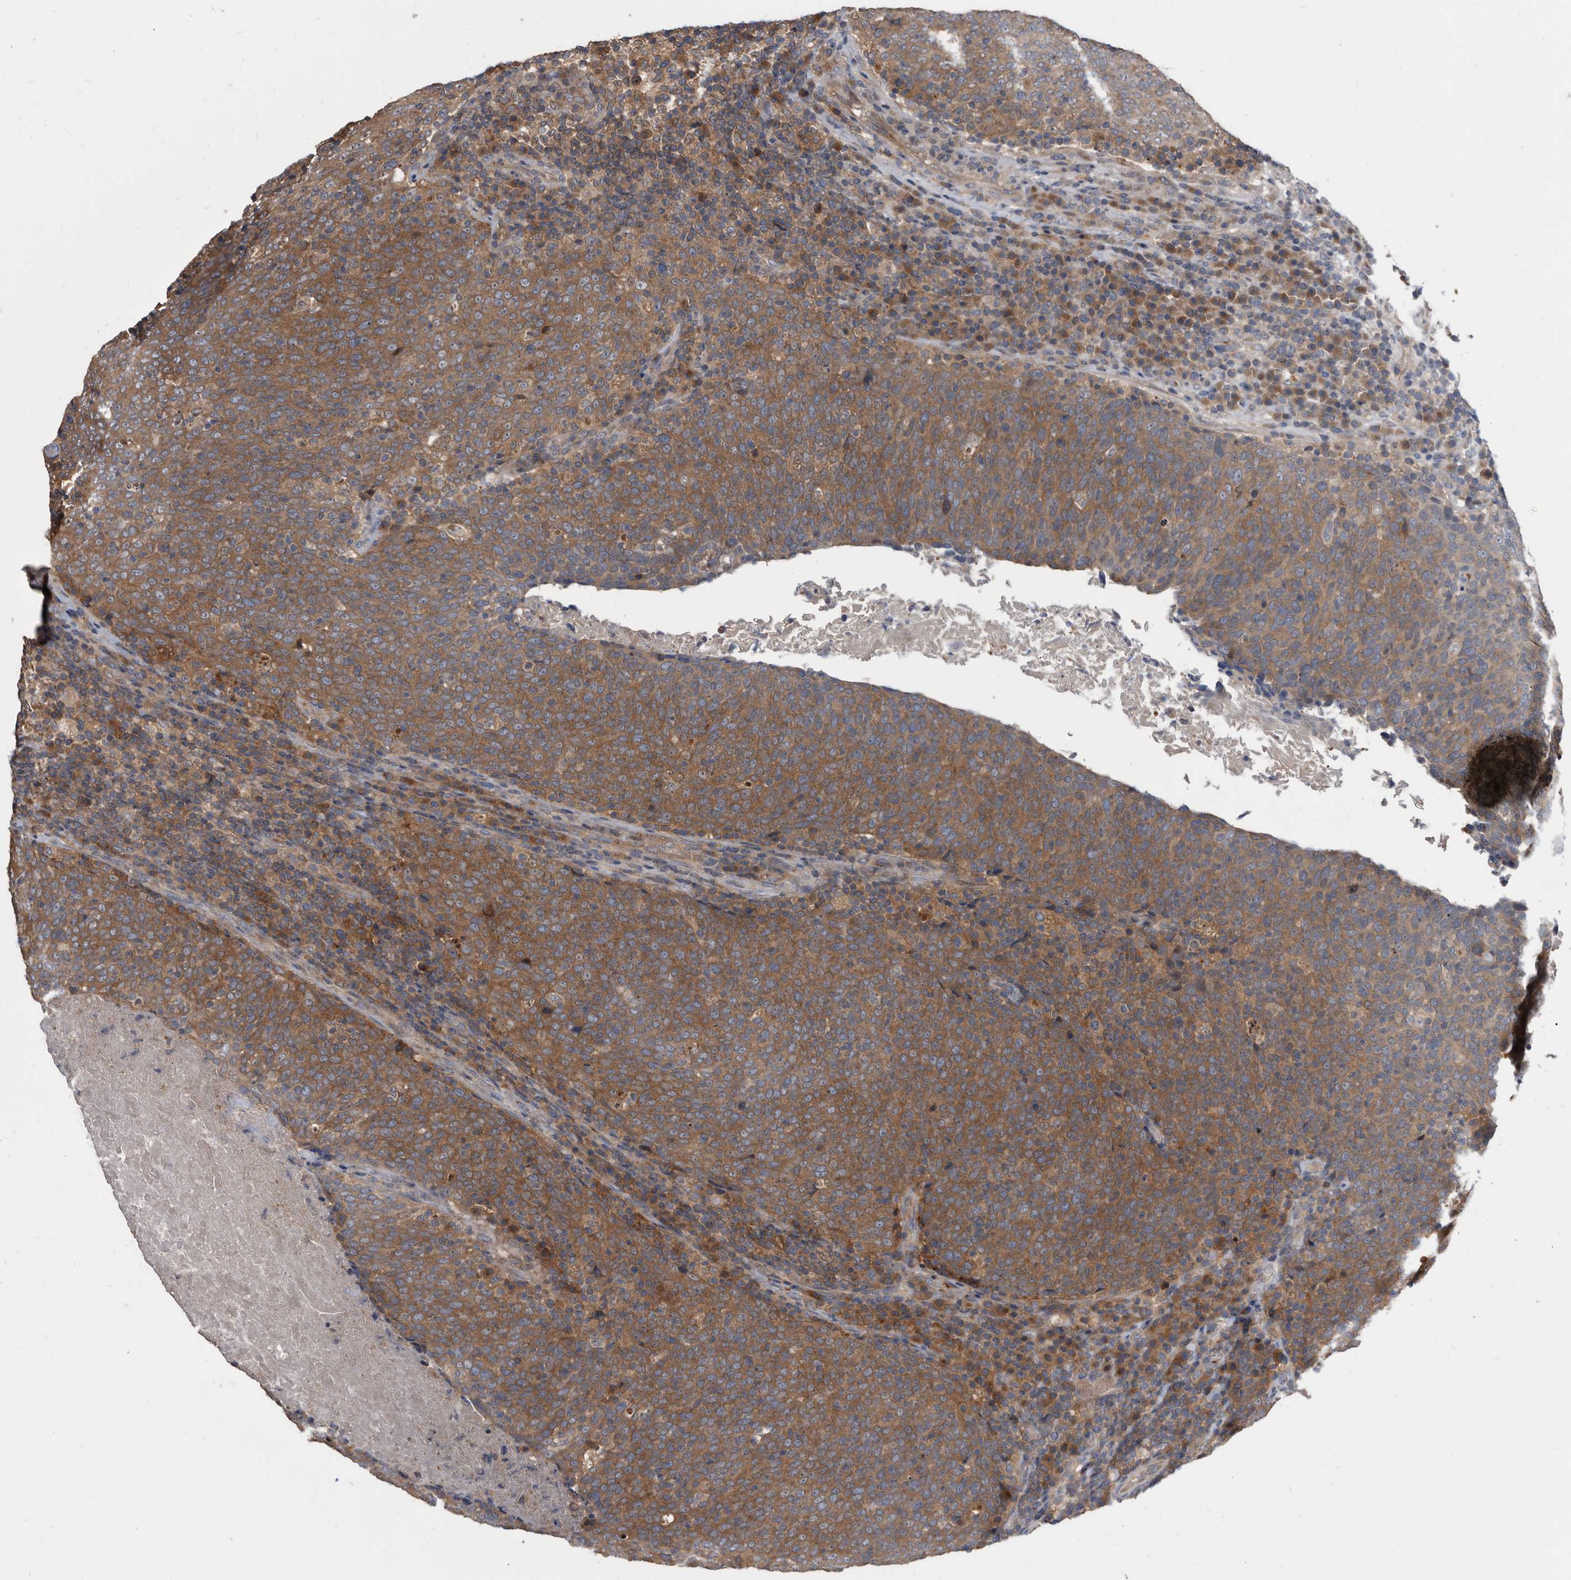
{"staining": {"intensity": "moderate", "quantity": ">75%", "location": "cytoplasmic/membranous"}, "tissue": "head and neck cancer", "cell_type": "Tumor cells", "image_type": "cancer", "snomed": [{"axis": "morphology", "description": "Squamous cell carcinoma, NOS"}, {"axis": "morphology", "description": "Squamous cell carcinoma, metastatic, NOS"}, {"axis": "topography", "description": "Lymph node"}, {"axis": "topography", "description": "Head-Neck"}], "caption": "The histopathology image exhibits immunohistochemical staining of squamous cell carcinoma (head and neck). There is moderate cytoplasmic/membranous expression is appreciated in approximately >75% of tumor cells. The staining was performed using DAB (3,3'-diaminobenzidine) to visualize the protein expression in brown, while the nuclei were stained in blue with hematoxylin (Magnification: 20x).", "gene": "APEH", "patient": {"sex": "male", "age": 62}}